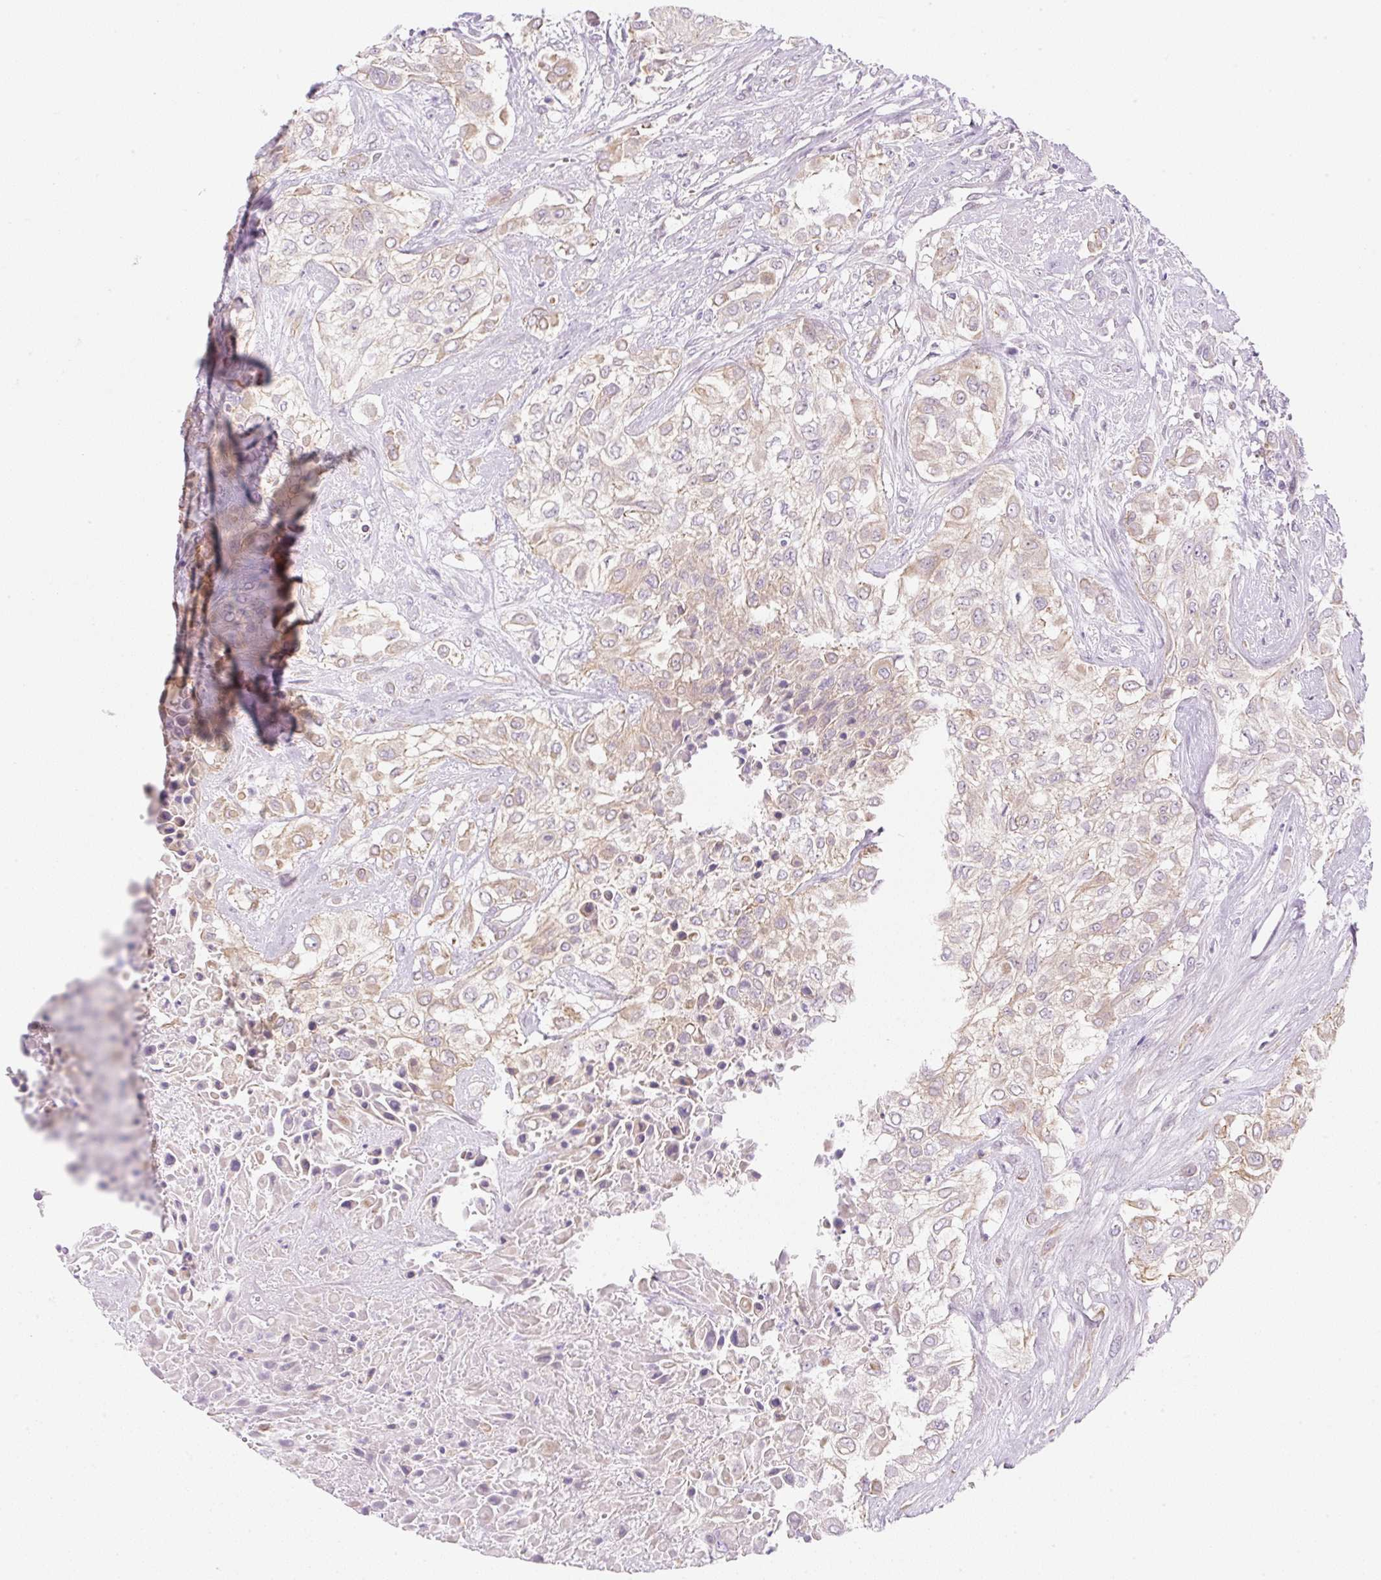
{"staining": {"intensity": "weak", "quantity": ">75%", "location": "cytoplasmic/membranous"}, "tissue": "urothelial cancer", "cell_type": "Tumor cells", "image_type": "cancer", "snomed": [{"axis": "morphology", "description": "Urothelial carcinoma, High grade"}, {"axis": "topography", "description": "Urinary bladder"}], "caption": "Immunohistochemical staining of urothelial carcinoma (high-grade) reveals low levels of weak cytoplasmic/membranous protein expression in about >75% of tumor cells. The staining was performed using DAB to visualize the protein expression in brown, while the nuclei were stained in blue with hematoxylin (Magnification: 20x).", "gene": "OMA1", "patient": {"sex": "male", "age": 57}}